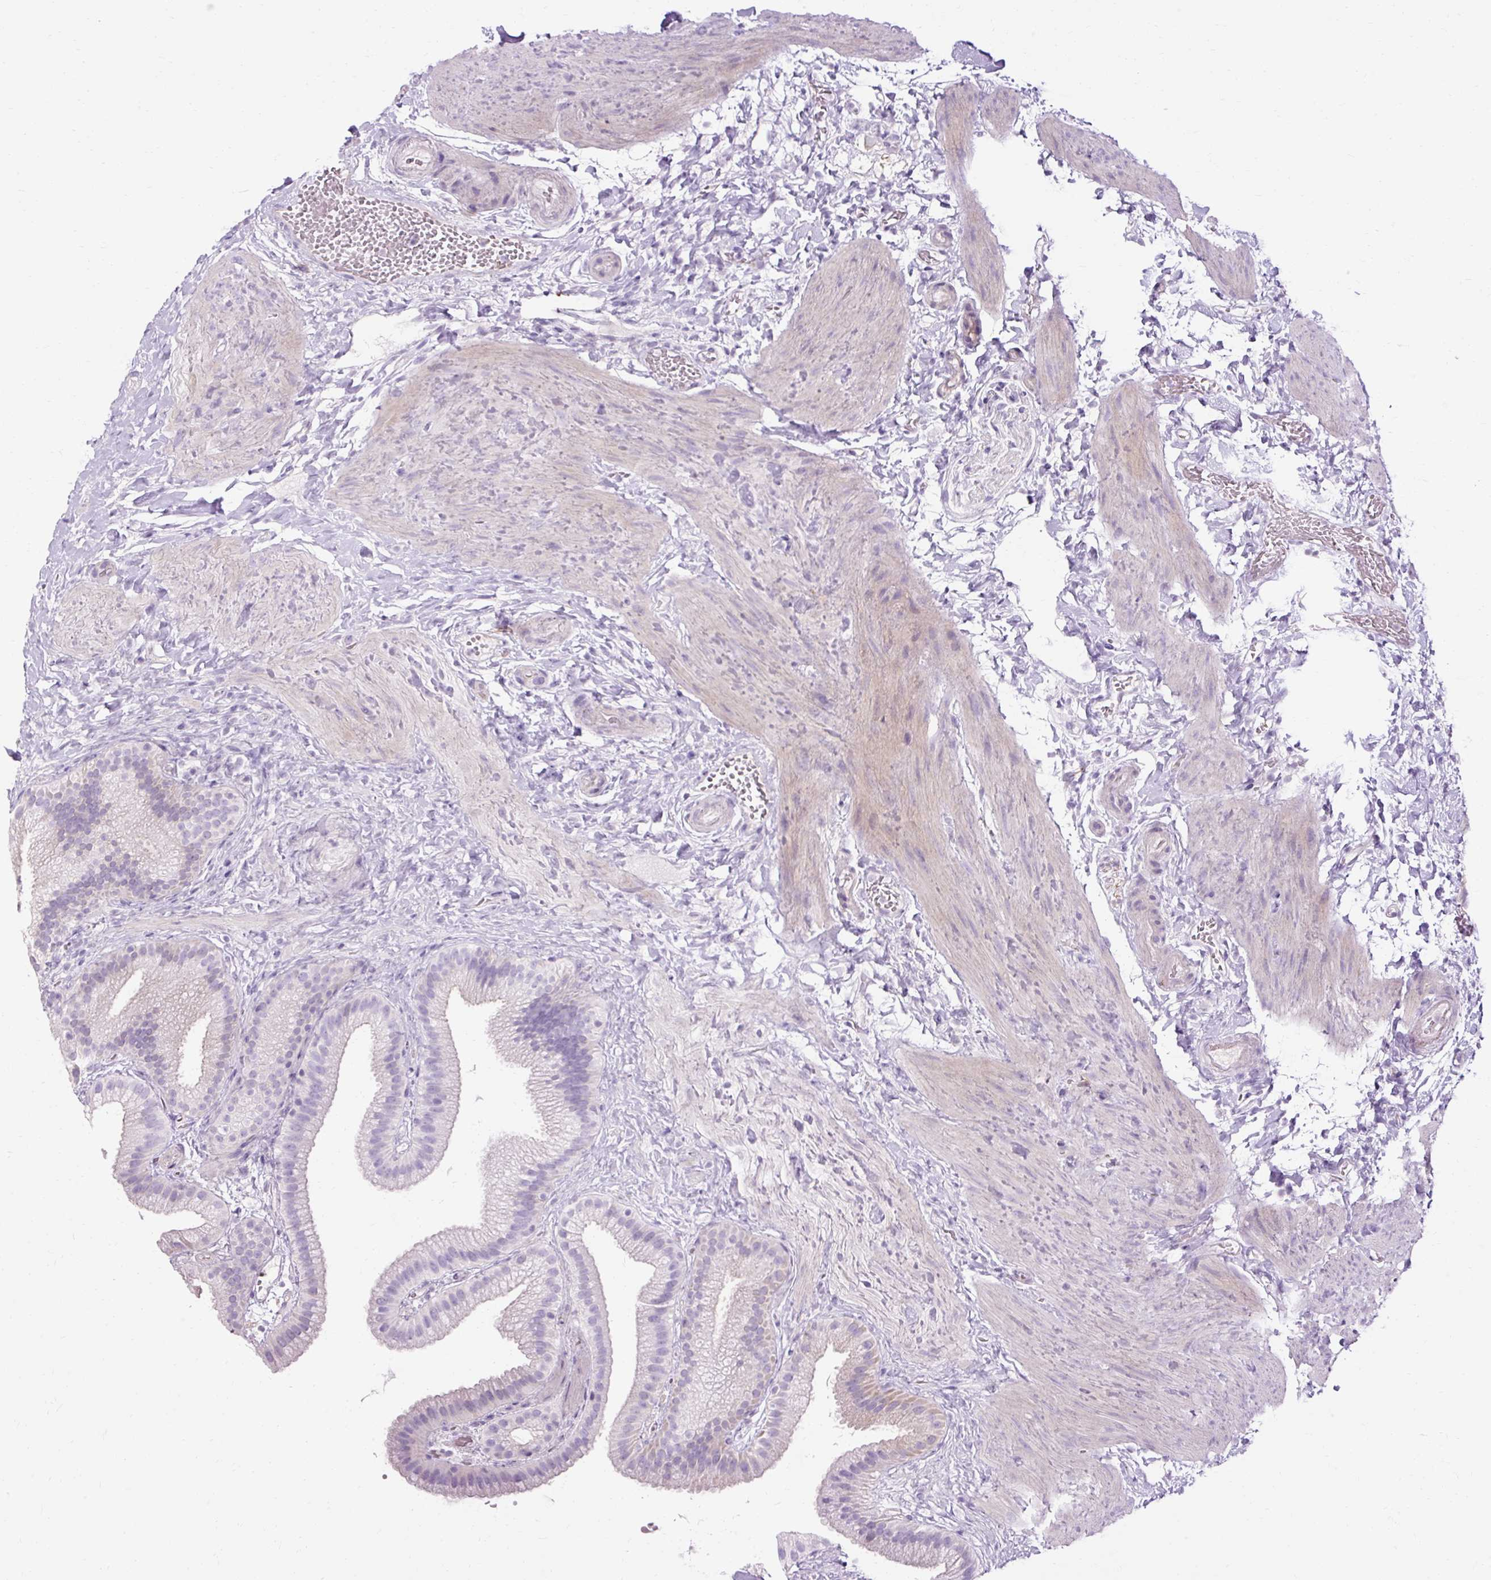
{"staining": {"intensity": "negative", "quantity": "none", "location": "none"}, "tissue": "gallbladder", "cell_type": "Glandular cells", "image_type": "normal", "snomed": [{"axis": "morphology", "description": "Normal tissue, NOS"}, {"axis": "topography", "description": "Gallbladder"}], "caption": "Immunohistochemistry (IHC) histopathology image of unremarkable gallbladder: human gallbladder stained with DAB (3,3'-diaminobenzidine) demonstrates no significant protein staining in glandular cells. Nuclei are stained in blue.", "gene": "HSD11B1", "patient": {"sex": "female", "age": 63}}